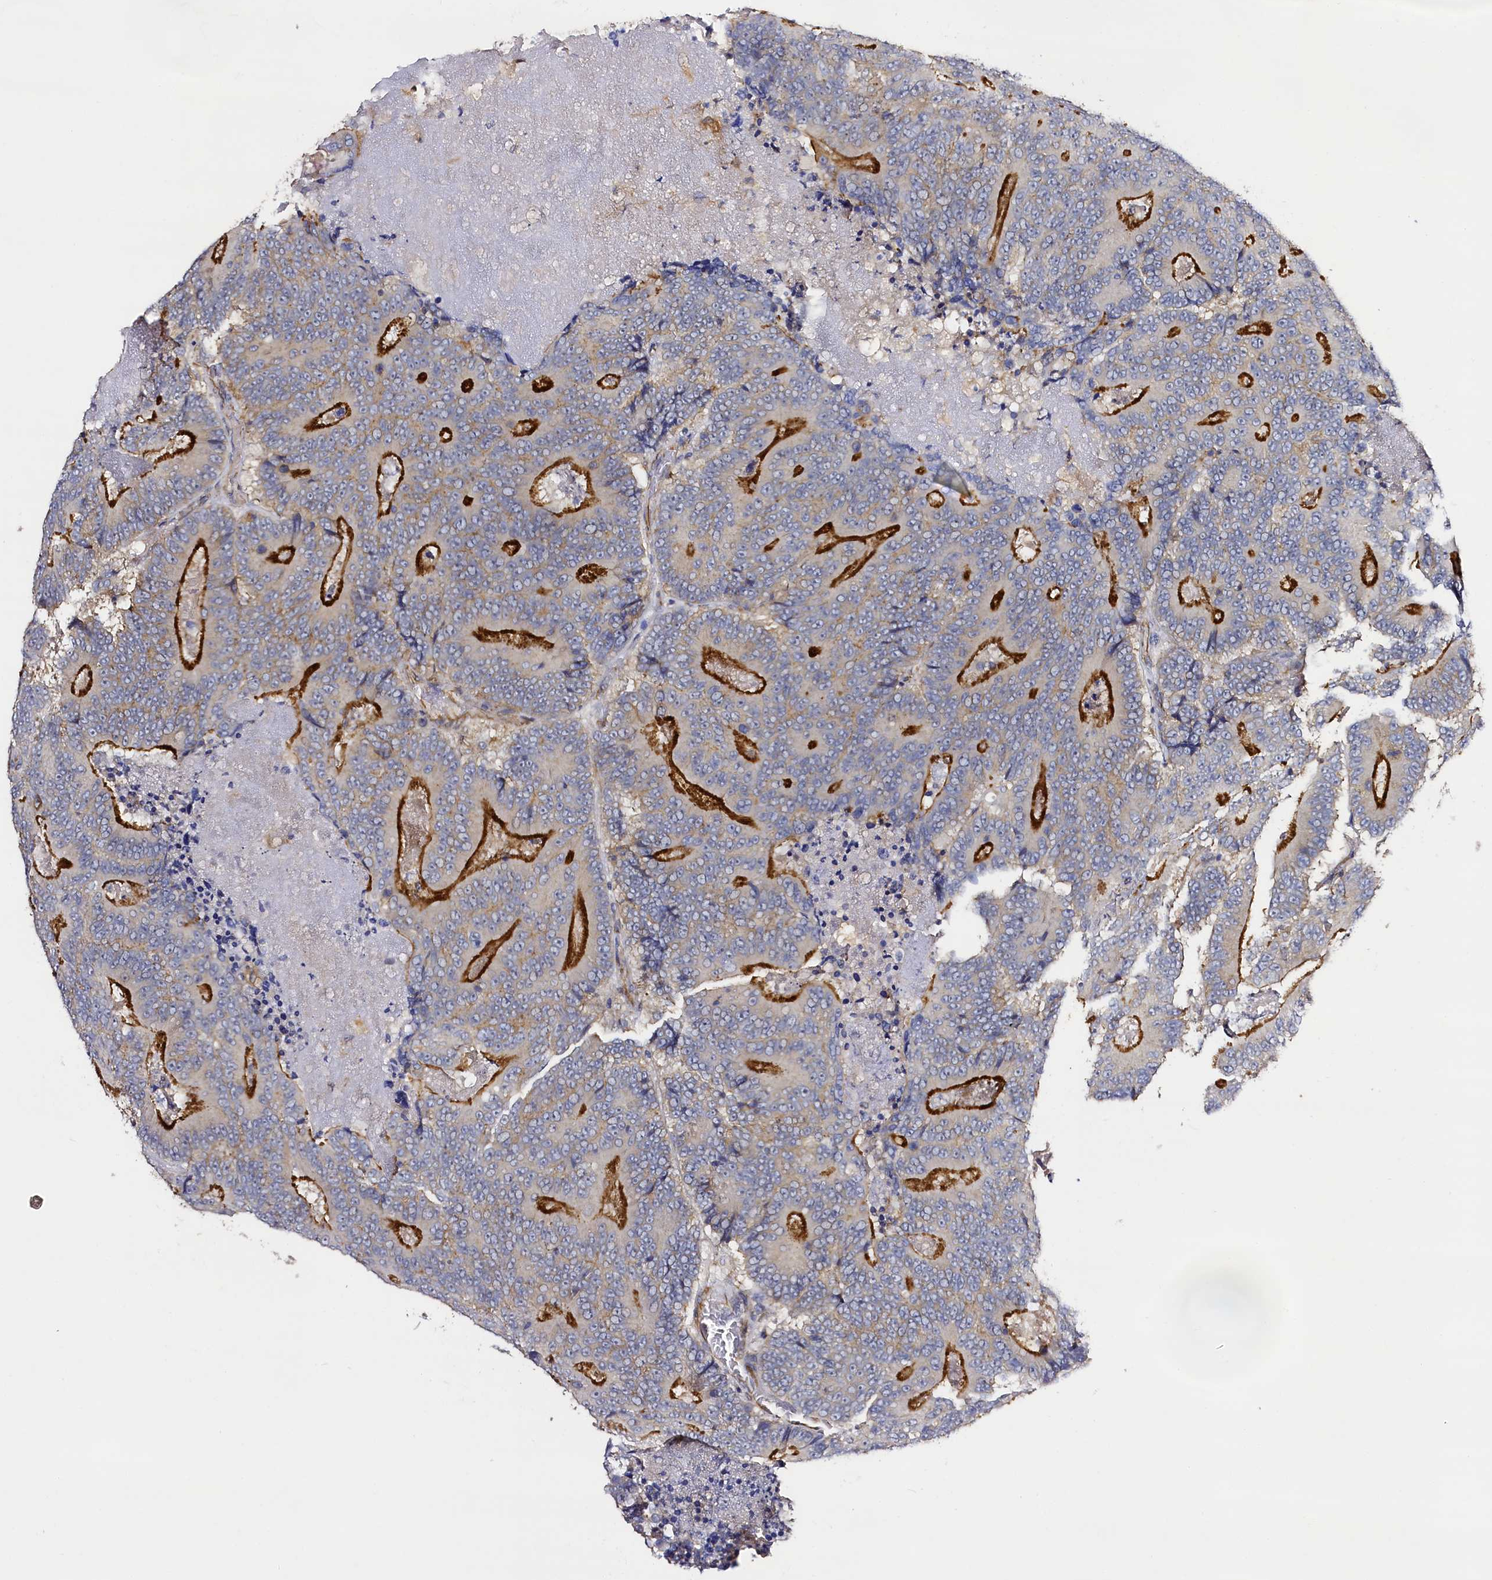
{"staining": {"intensity": "strong", "quantity": "25%-75%", "location": "cytoplasmic/membranous"}, "tissue": "colorectal cancer", "cell_type": "Tumor cells", "image_type": "cancer", "snomed": [{"axis": "morphology", "description": "Adenocarcinoma, NOS"}, {"axis": "topography", "description": "Colon"}], "caption": "High-magnification brightfield microscopy of colorectal adenocarcinoma stained with DAB (3,3'-diaminobenzidine) (brown) and counterstained with hematoxylin (blue). tumor cells exhibit strong cytoplasmic/membranous staining is seen in about25%-75% of cells.", "gene": "SLC7A1", "patient": {"sex": "male", "age": 83}}